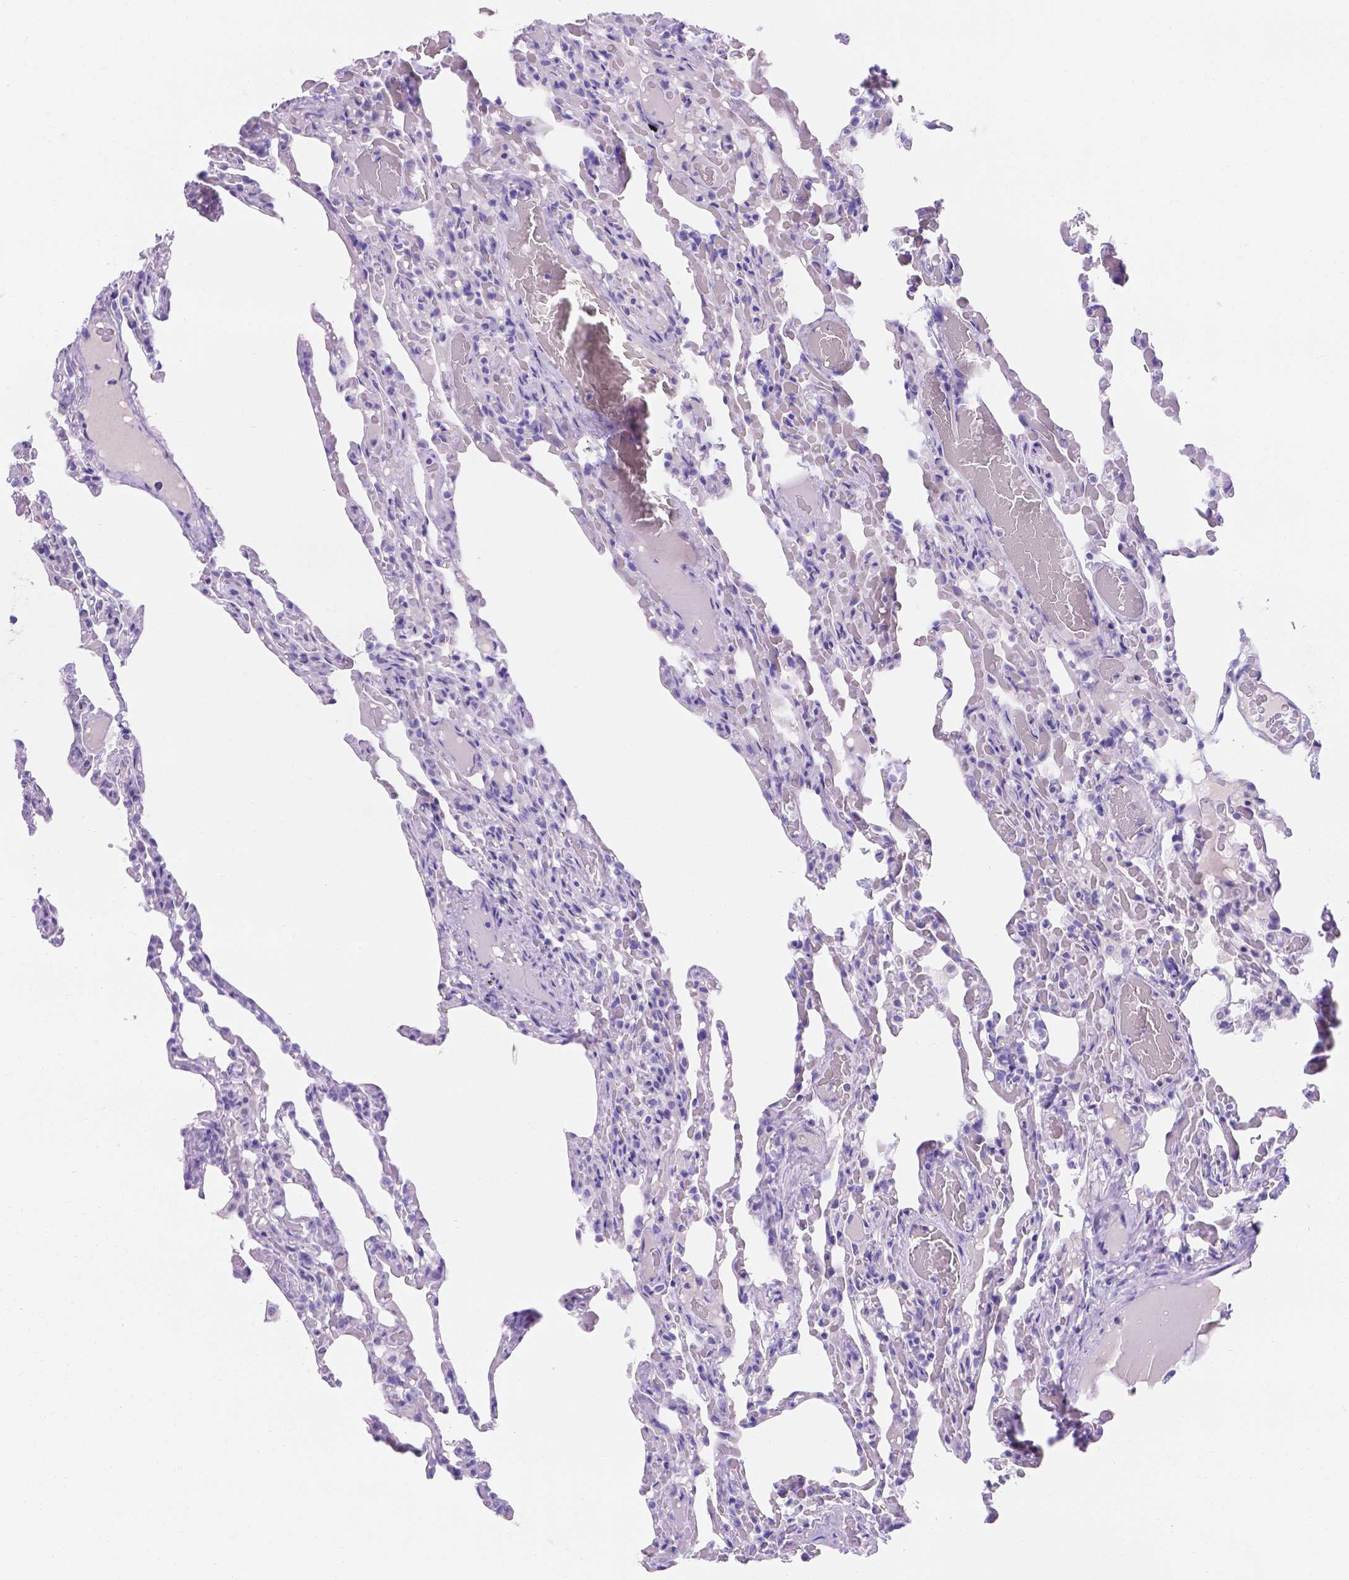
{"staining": {"intensity": "negative", "quantity": "none", "location": "none"}, "tissue": "lung", "cell_type": "Alveolar cells", "image_type": "normal", "snomed": [{"axis": "morphology", "description": "Normal tissue, NOS"}, {"axis": "topography", "description": "Lung"}], "caption": "IHC of benign human lung demonstrates no expression in alveolar cells.", "gene": "MLN", "patient": {"sex": "female", "age": 43}}